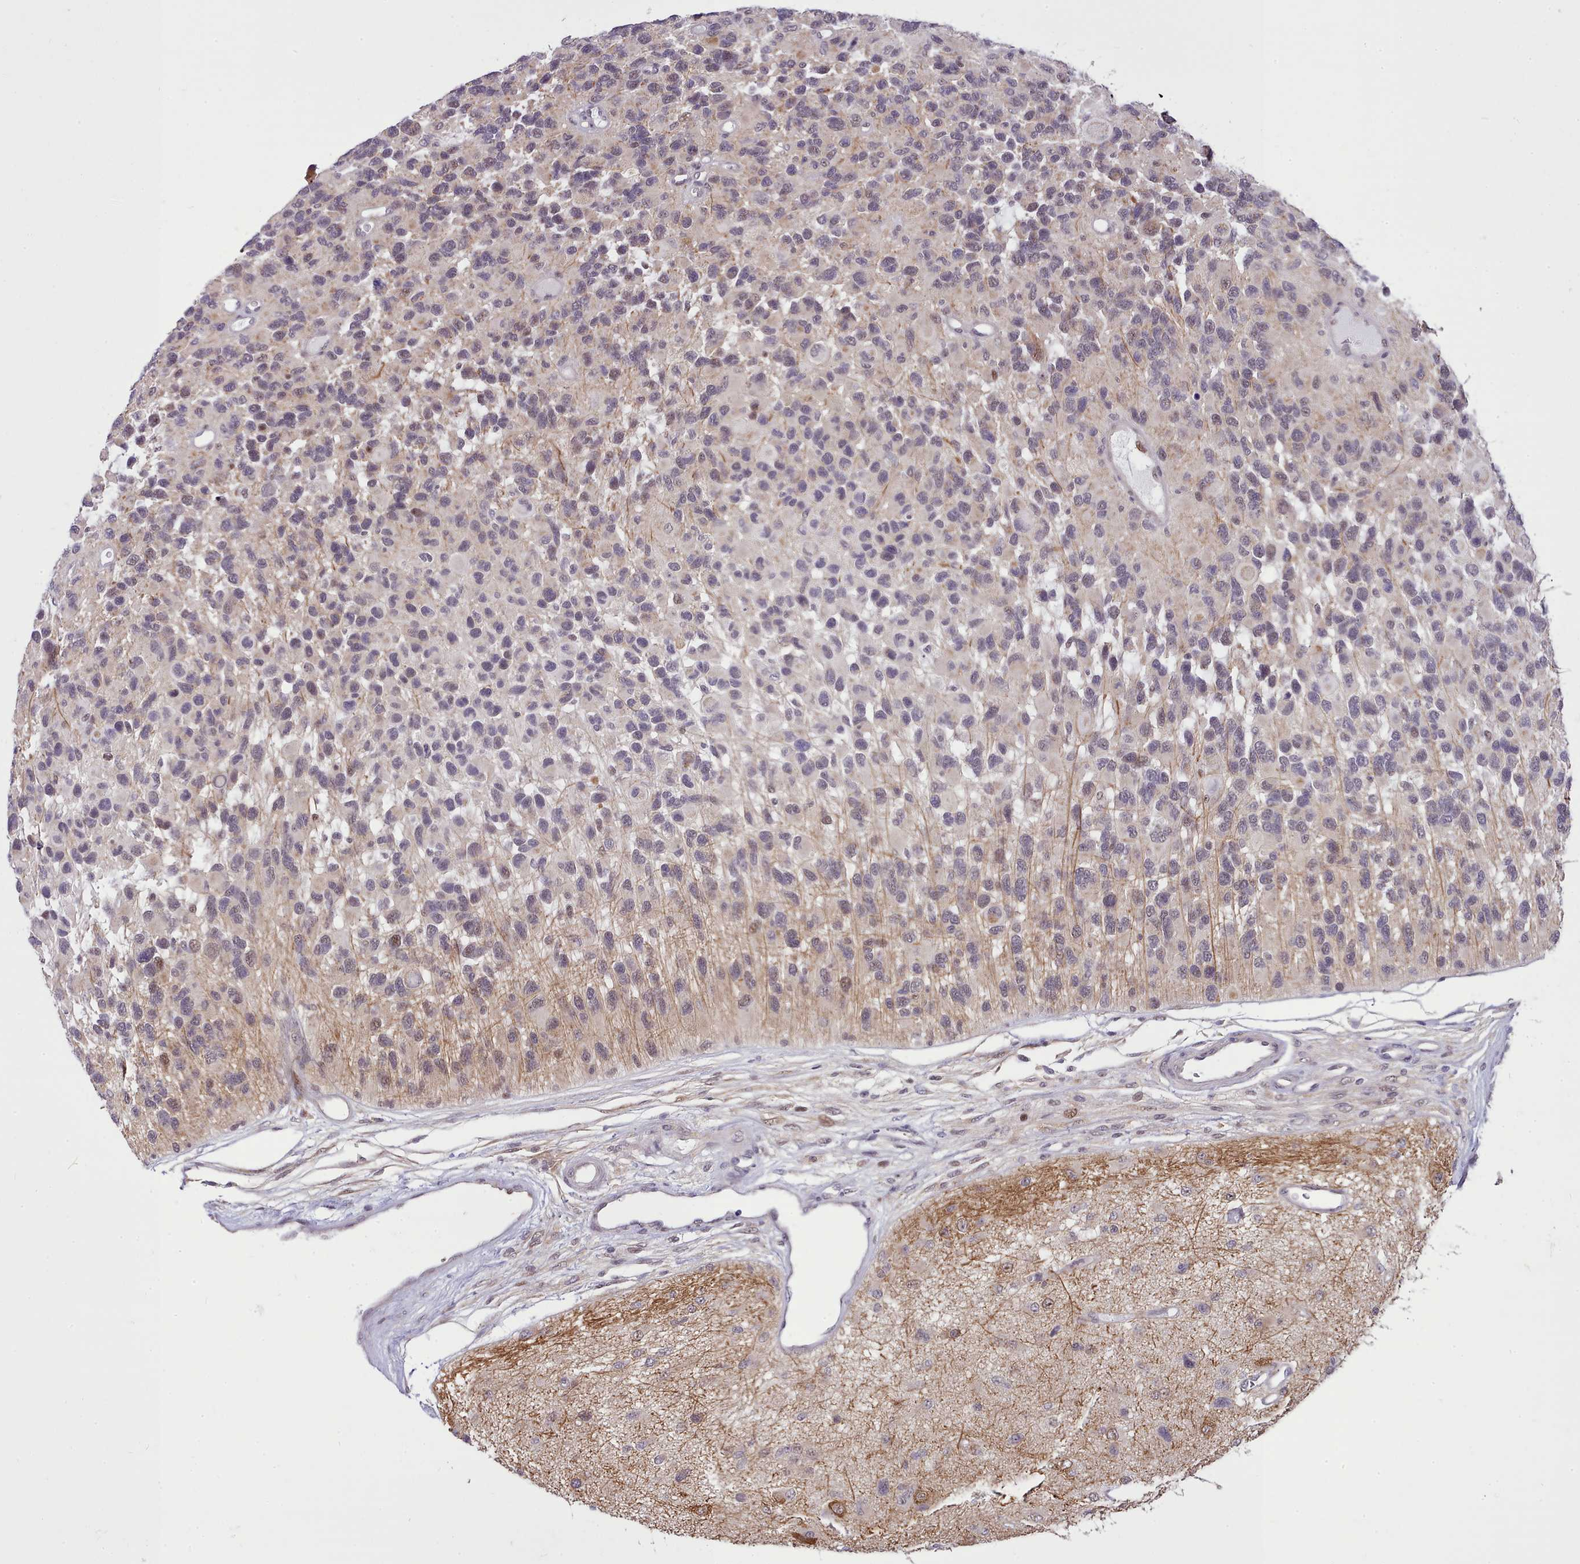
{"staining": {"intensity": "negative", "quantity": "none", "location": "none"}, "tissue": "glioma", "cell_type": "Tumor cells", "image_type": "cancer", "snomed": [{"axis": "morphology", "description": "Glioma, malignant, High grade"}, {"axis": "topography", "description": "Brain"}], "caption": "IHC of glioma exhibits no positivity in tumor cells.", "gene": "HOXB7", "patient": {"sex": "male", "age": 77}}